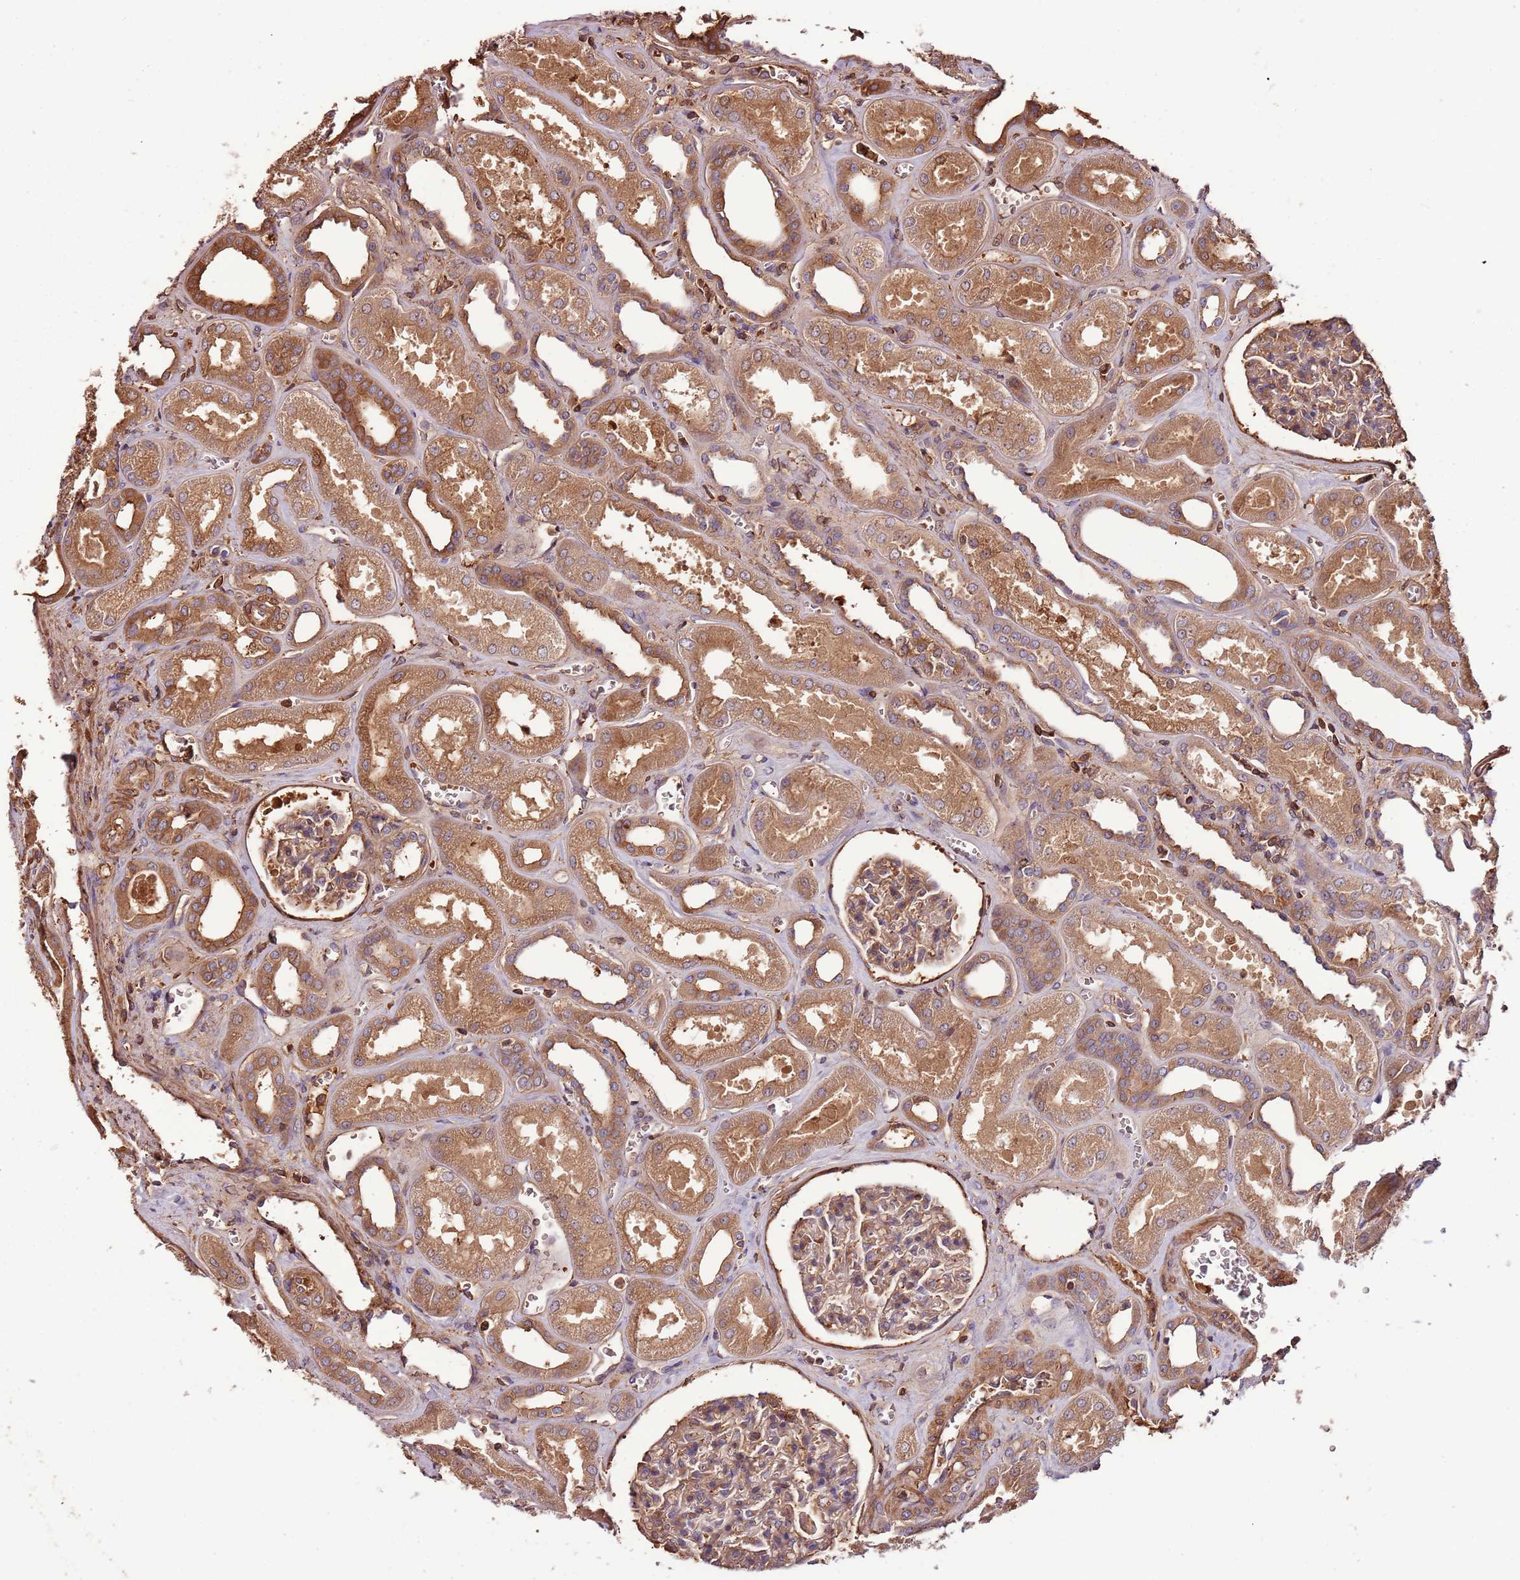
{"staining": {"intensity": "moderate", "quantity": ">75%", "location": "cytoplasmic/membranous"}, "tissue": "kidney", "cell_type": "Cells in glomeruli", "image_type": "normal", "snomed": [{"axis": "morphology", "description": "Normal tissue, NOS"}, {"axis": "morphology", "description": "Adenocarcinoma, NOS"}, {"axis": "topography", "description": "Kidney"}], "caption": "Cells in glomeruli demonstrate medium levels of moderate cytoplasmic/membranous staining in approximately >75% of cells in benign human kidney. Nuclei are stained in blue.", "gene": "DENR", "patient": {"sex": "female", "age": 68}}